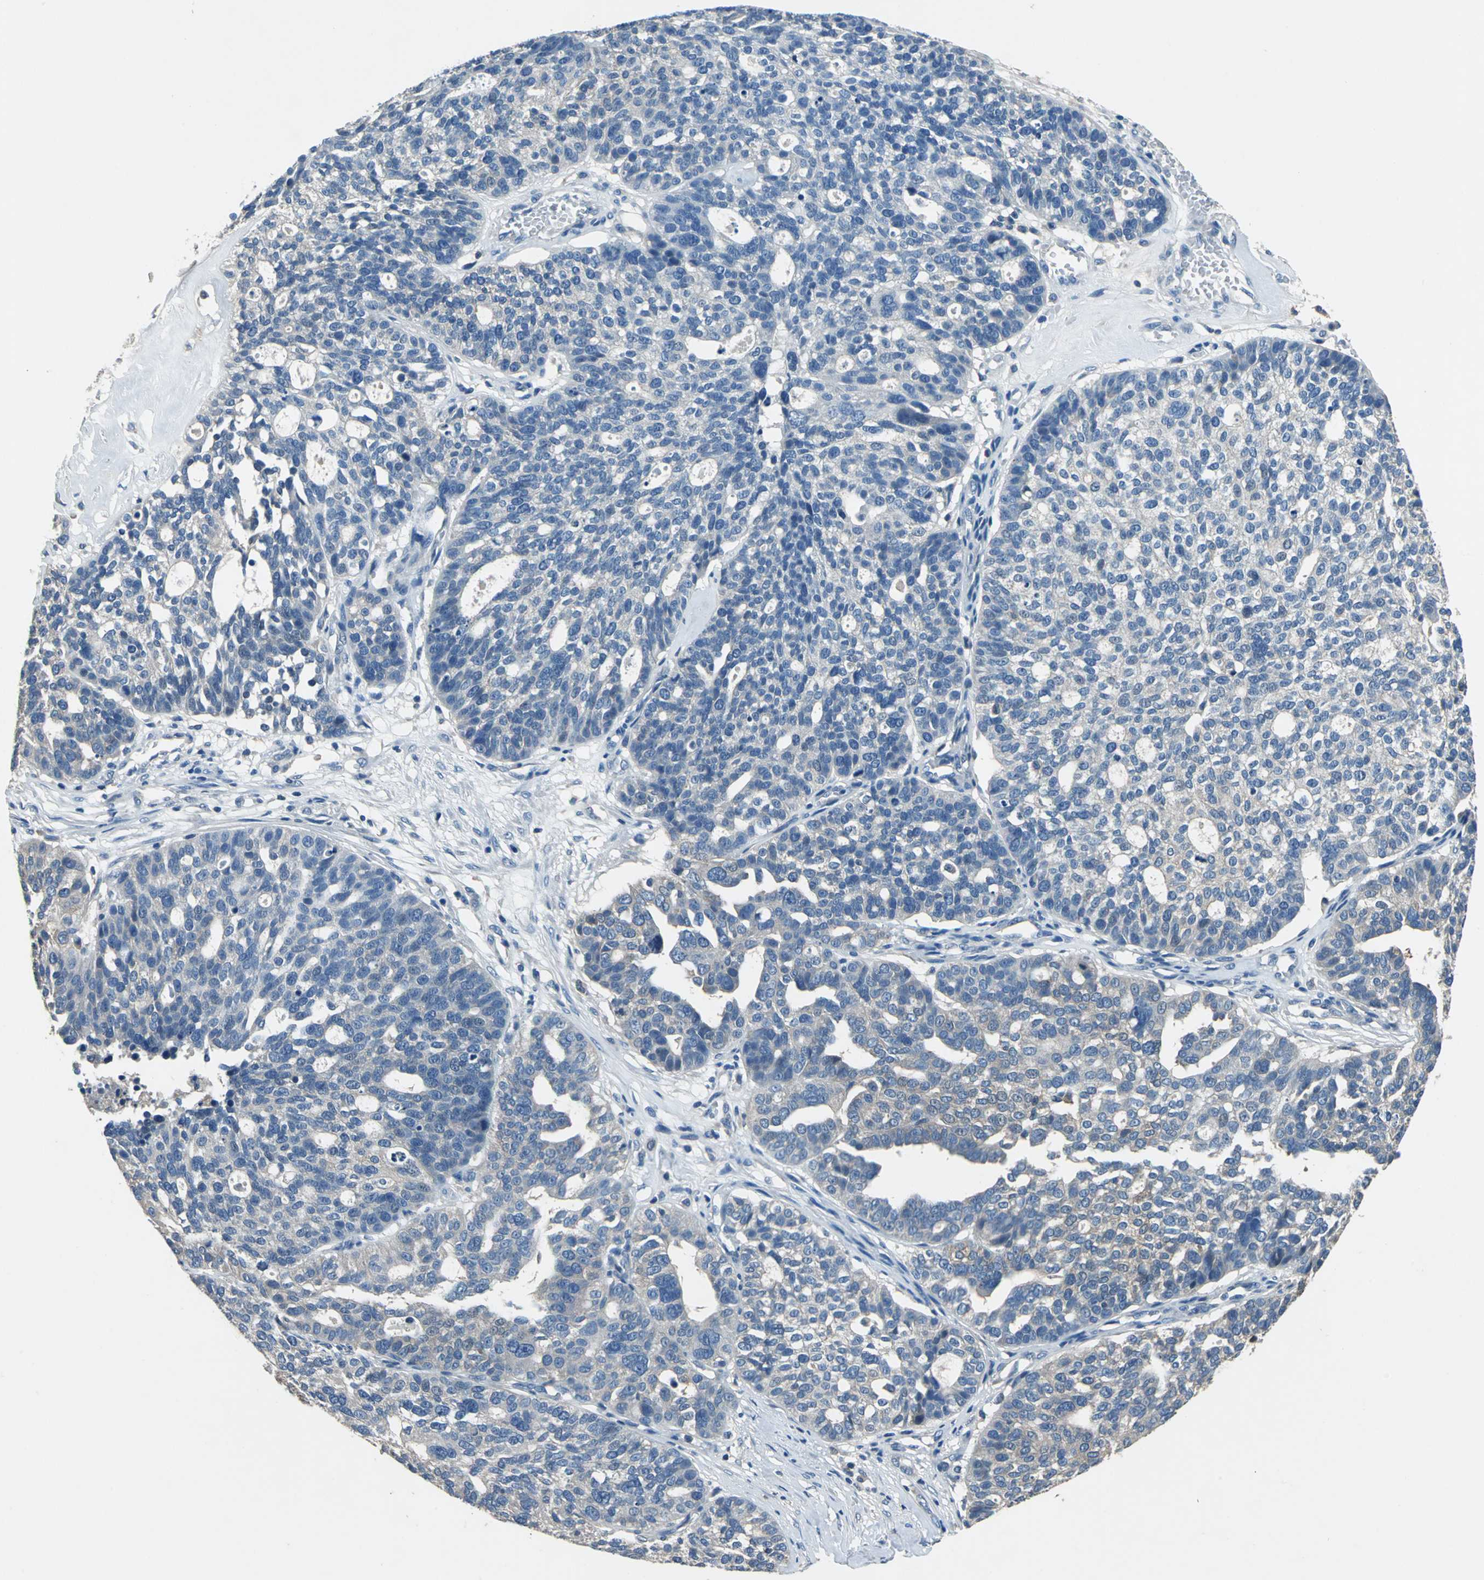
{"staining": {"intensity": "negative", "quantity": "none", "location": "none"}, "tissue": "ovarian cancer", "cell_type": "Tumor cells", "image_type": "cancer", "snomed": [{"axis": "morphology", "description": "Cystadenocarcinoma, serous, NOS"}, {"axis": "topography", "description": "Ovary"}], "caption": "High power microscopy micrograph of an immunohistochemistry histopathology image of ovarian cancer (serous cystadenocarcinoma), revealing no significant staining in tumor cells.", "gene": "PRKCA", "patient": {"sex": "female", "age": 59}}